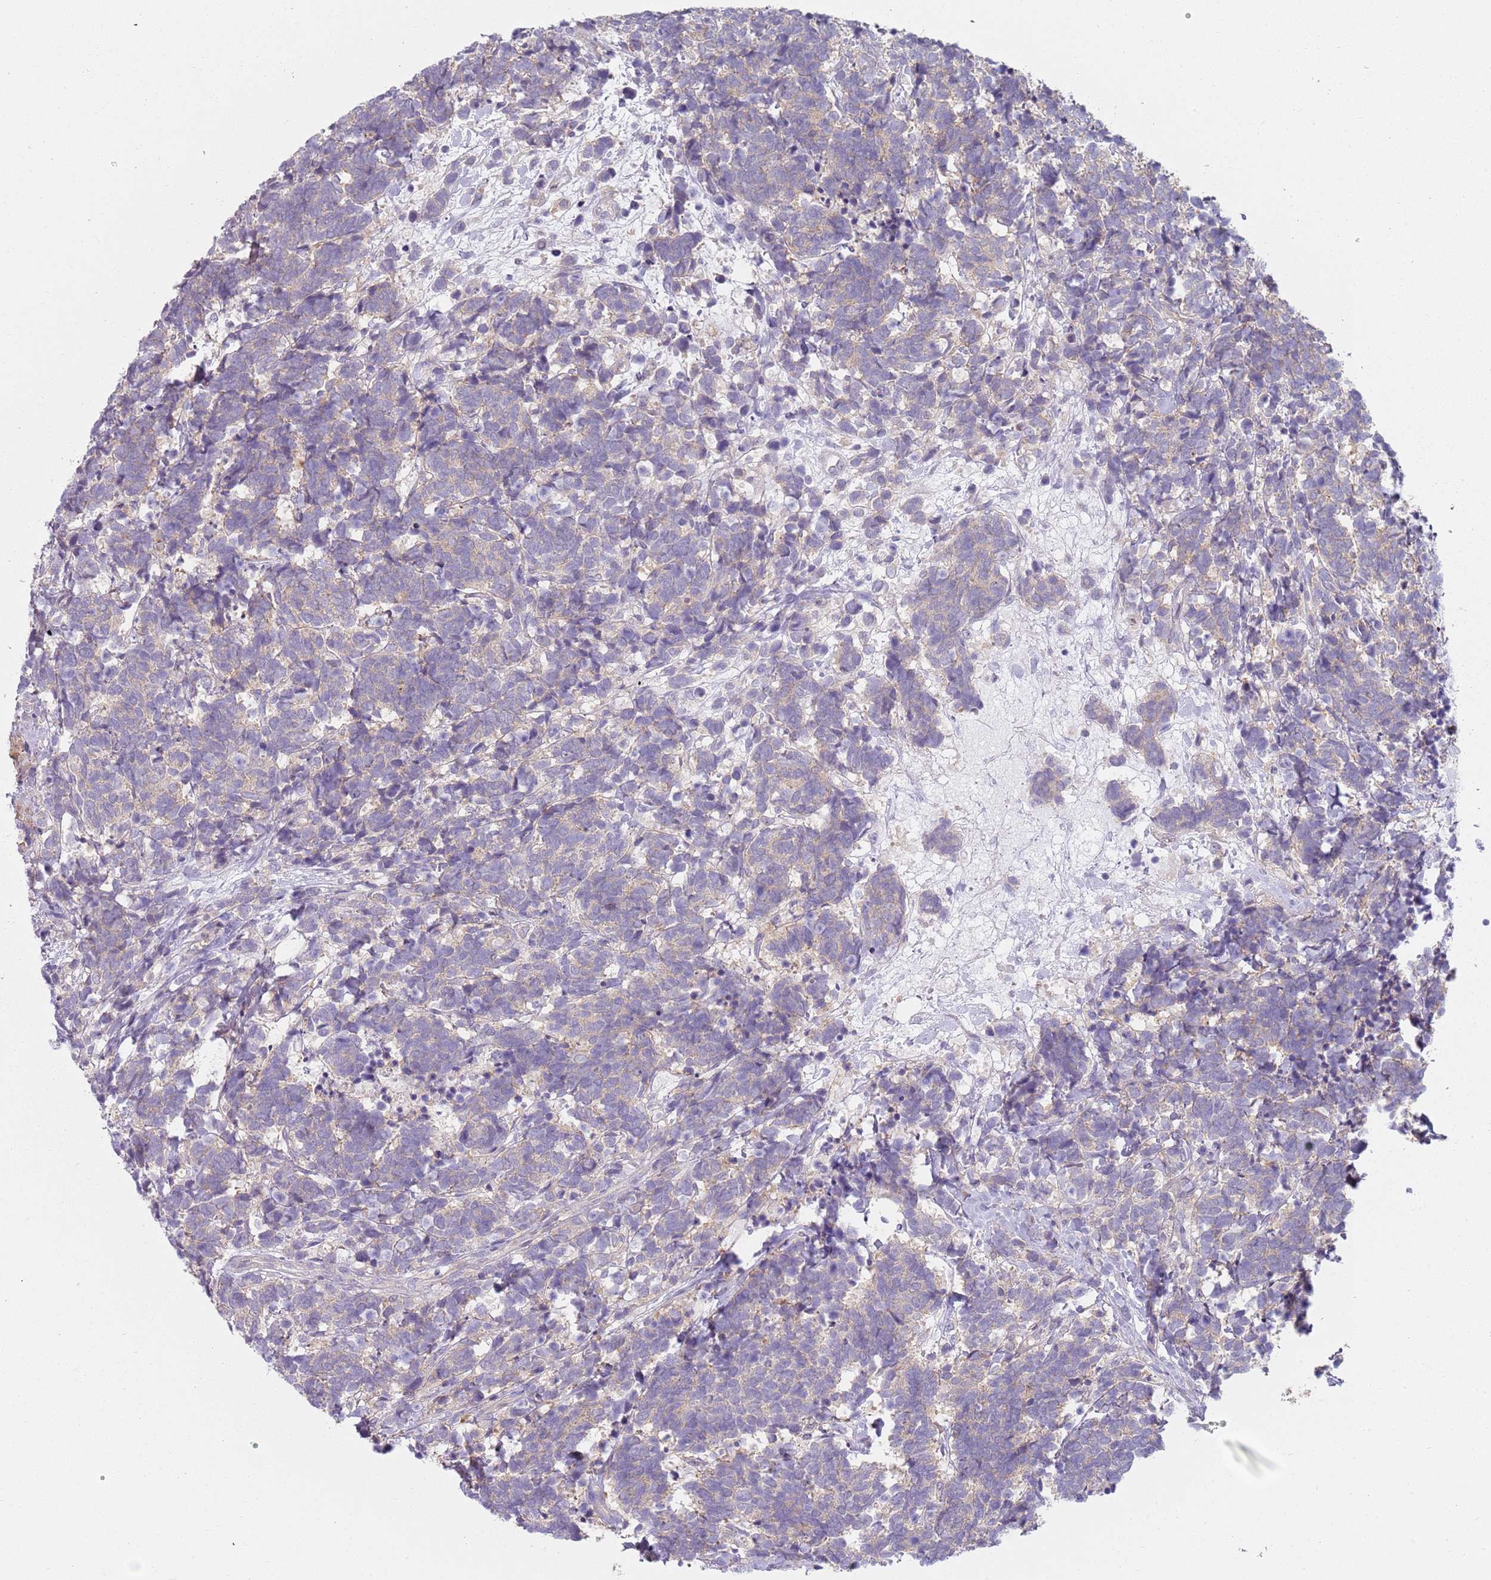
{"staining": {"intensity": "weak", "quantity": ">75%", "location": "cytoplasmic/membranous"}, "tissue": "carcinoid", "cell_type": "Tumor cells", "image_type": "cancer", "snomed": [{"axis": "morphology", "description": "Carcinoma, NOS"}, {"axis": "morphology", "description": "Carcinoid, malignant, NOS"}, {"axis": "topography", "description": "Prostate"}], "caption": "The immunohistochemical stain shows weak cytoplasmic/membranous positivity in tumor cells of carcinoid (malignant) tissue.", "gene": "SLC26A6", "patient": {"sex": "male", "age": 57}}